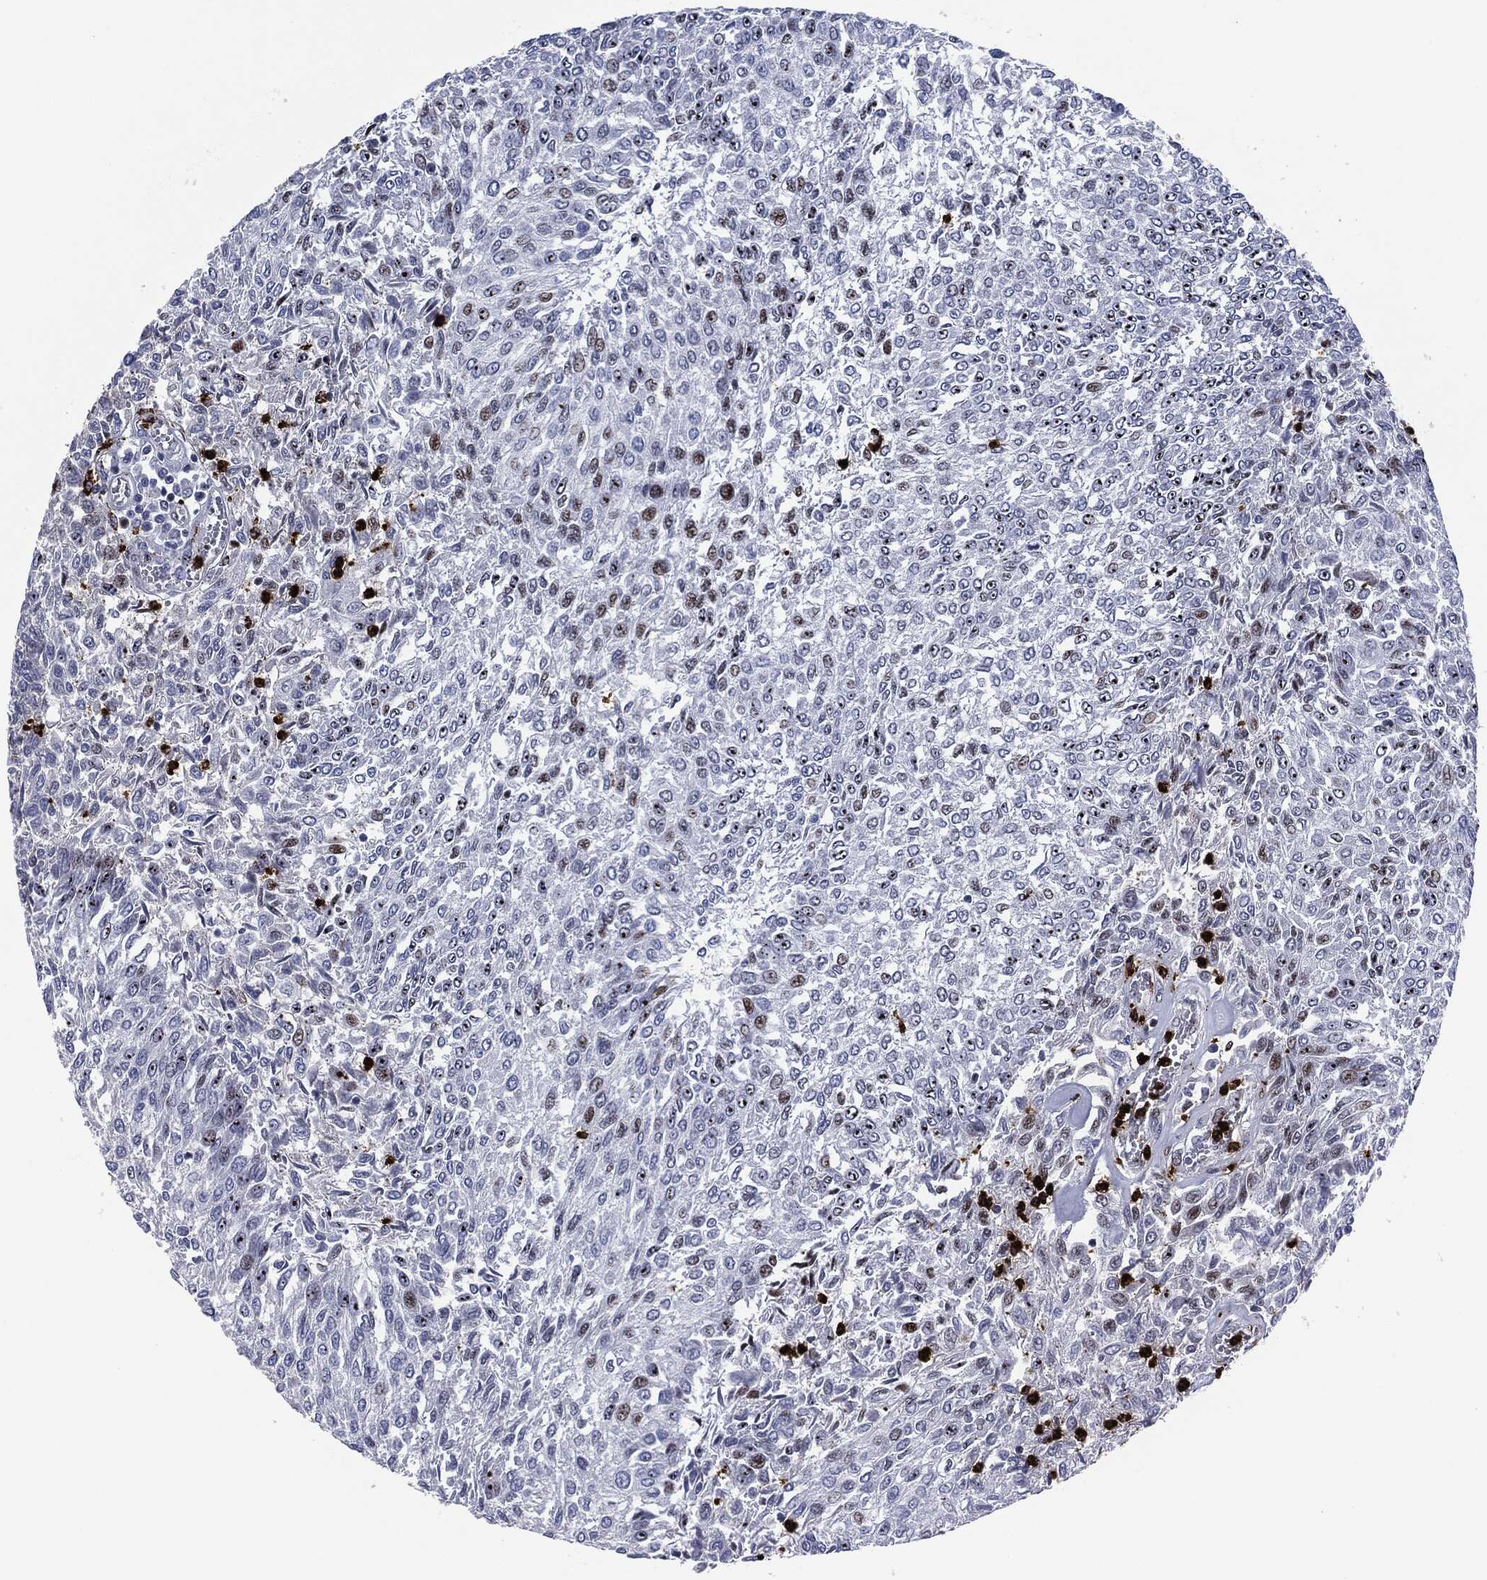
{"staining": {"intensity": "moderate", "quantity": "25%-75%", "location": "nuclear"}, "tissue": "urothelial cancer", "cell_type": "Tumor cells", "image_type": "cancer", "snomed": [{"axis": "morphology", "description": "Urothelial carcinoma, Low grade"}, {"axis": "topography", "description": "Urinary bladder"}], "caption": "This photomicrograph demonstrates urothelial carcinoma (low-grade) stained with immunohistochemistry (IHC) to label a protein in brown. The nuclear of tumor cells show moderate positivity for the protein. Nuclei are counter-stained blue.", "gene": "MPO", "patient": {"sex": "male", "age": 78}}